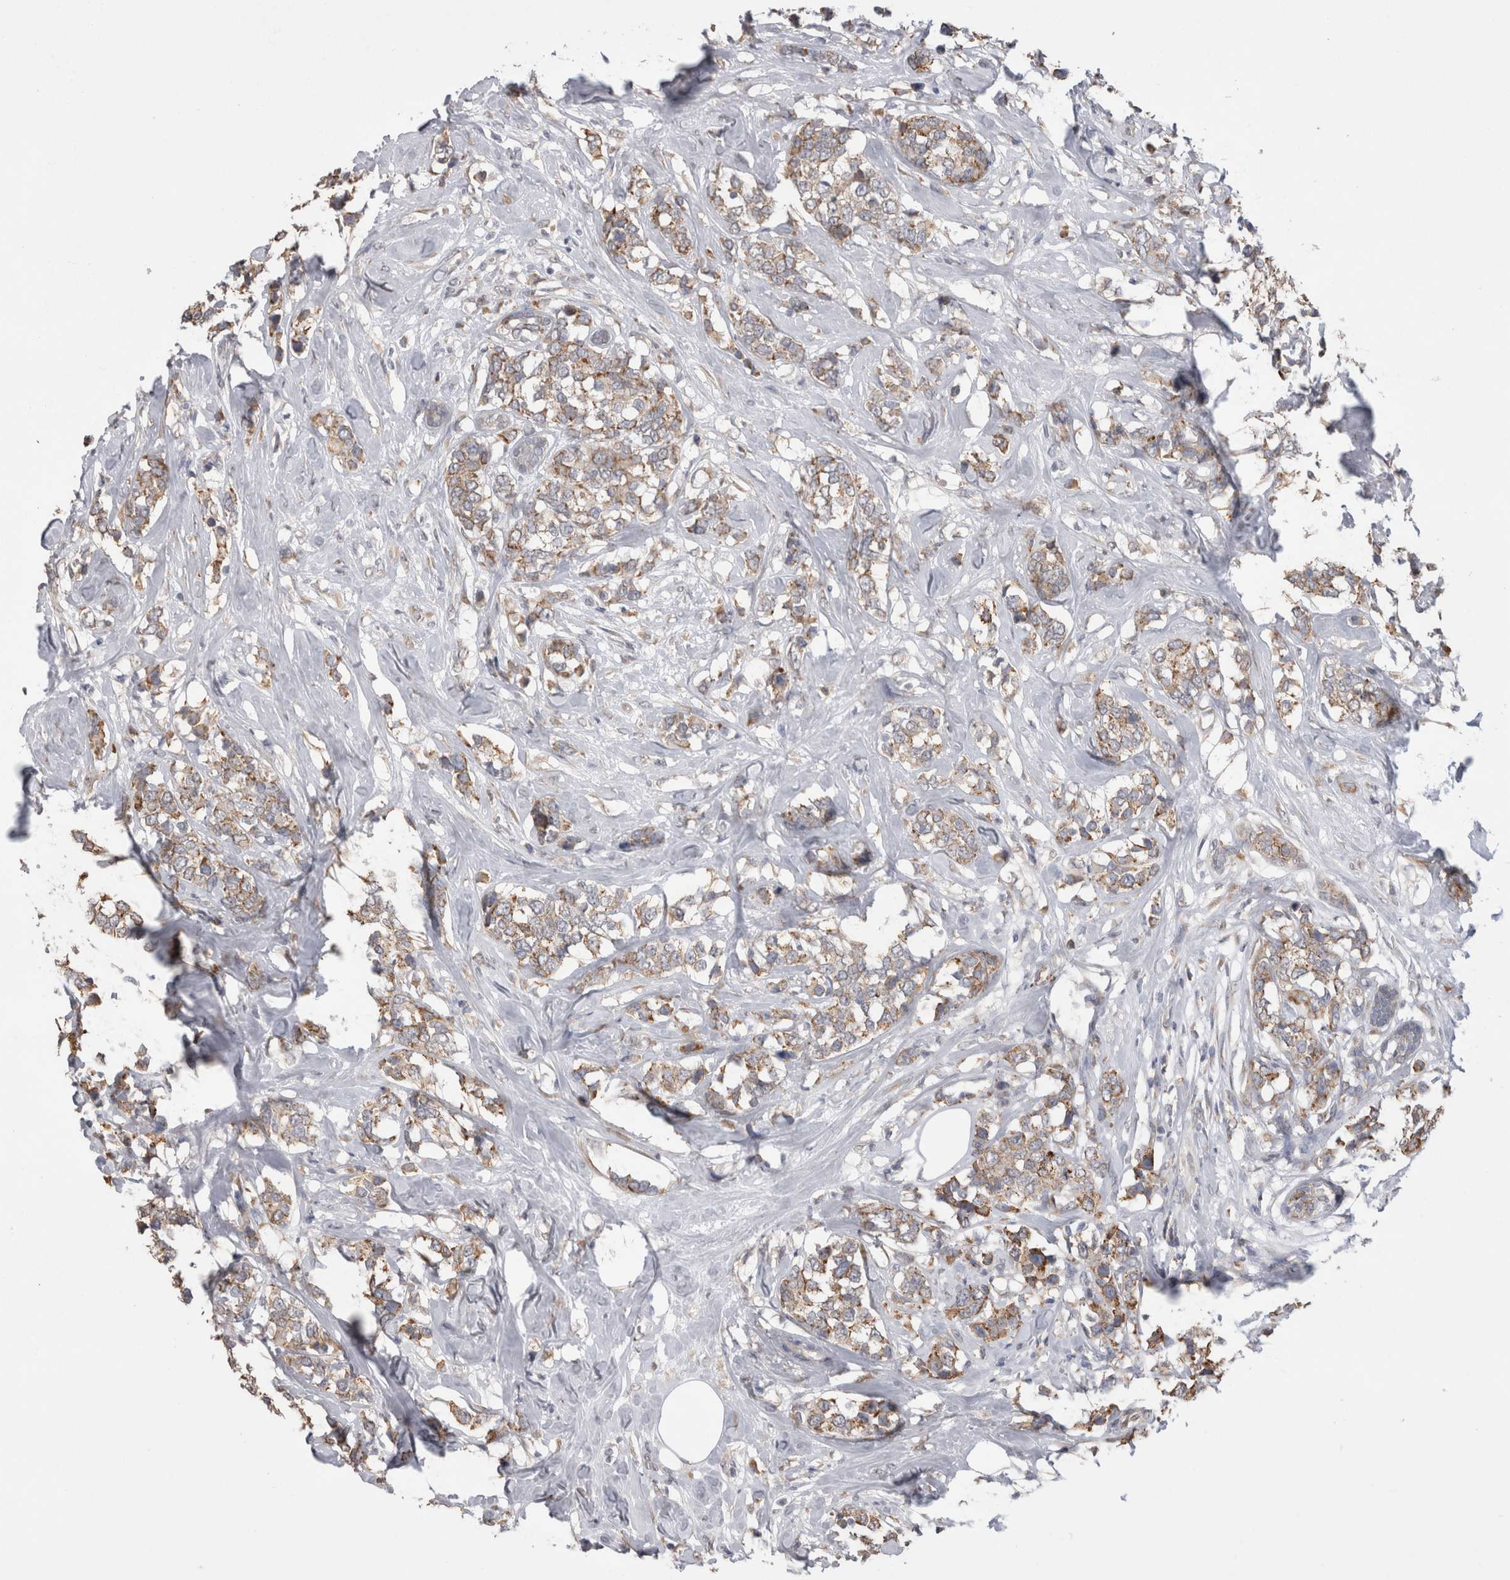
{"staining": {"intensity": "weak", "quantity": "25%-75%", "location": "cytoplasmic/membranous"}, "tissue": "breast cancer", "cell_type": "Tumor cells", "image_type": "cancer", "snomed": [{"axis": "morphology", "description": "Lobular carcinoma"}, {"axis": "topography", "description": "Breast"}], "caption": "An image of human breast cancer stained for a protein displays weak cytoplasmic/membranous brown staining in tumor cells. (brown staining indicates protein expression, while blue staining denotes nuclei).", "gene": "NOMO1", "patient": {"sex": "female", "age": 59}}